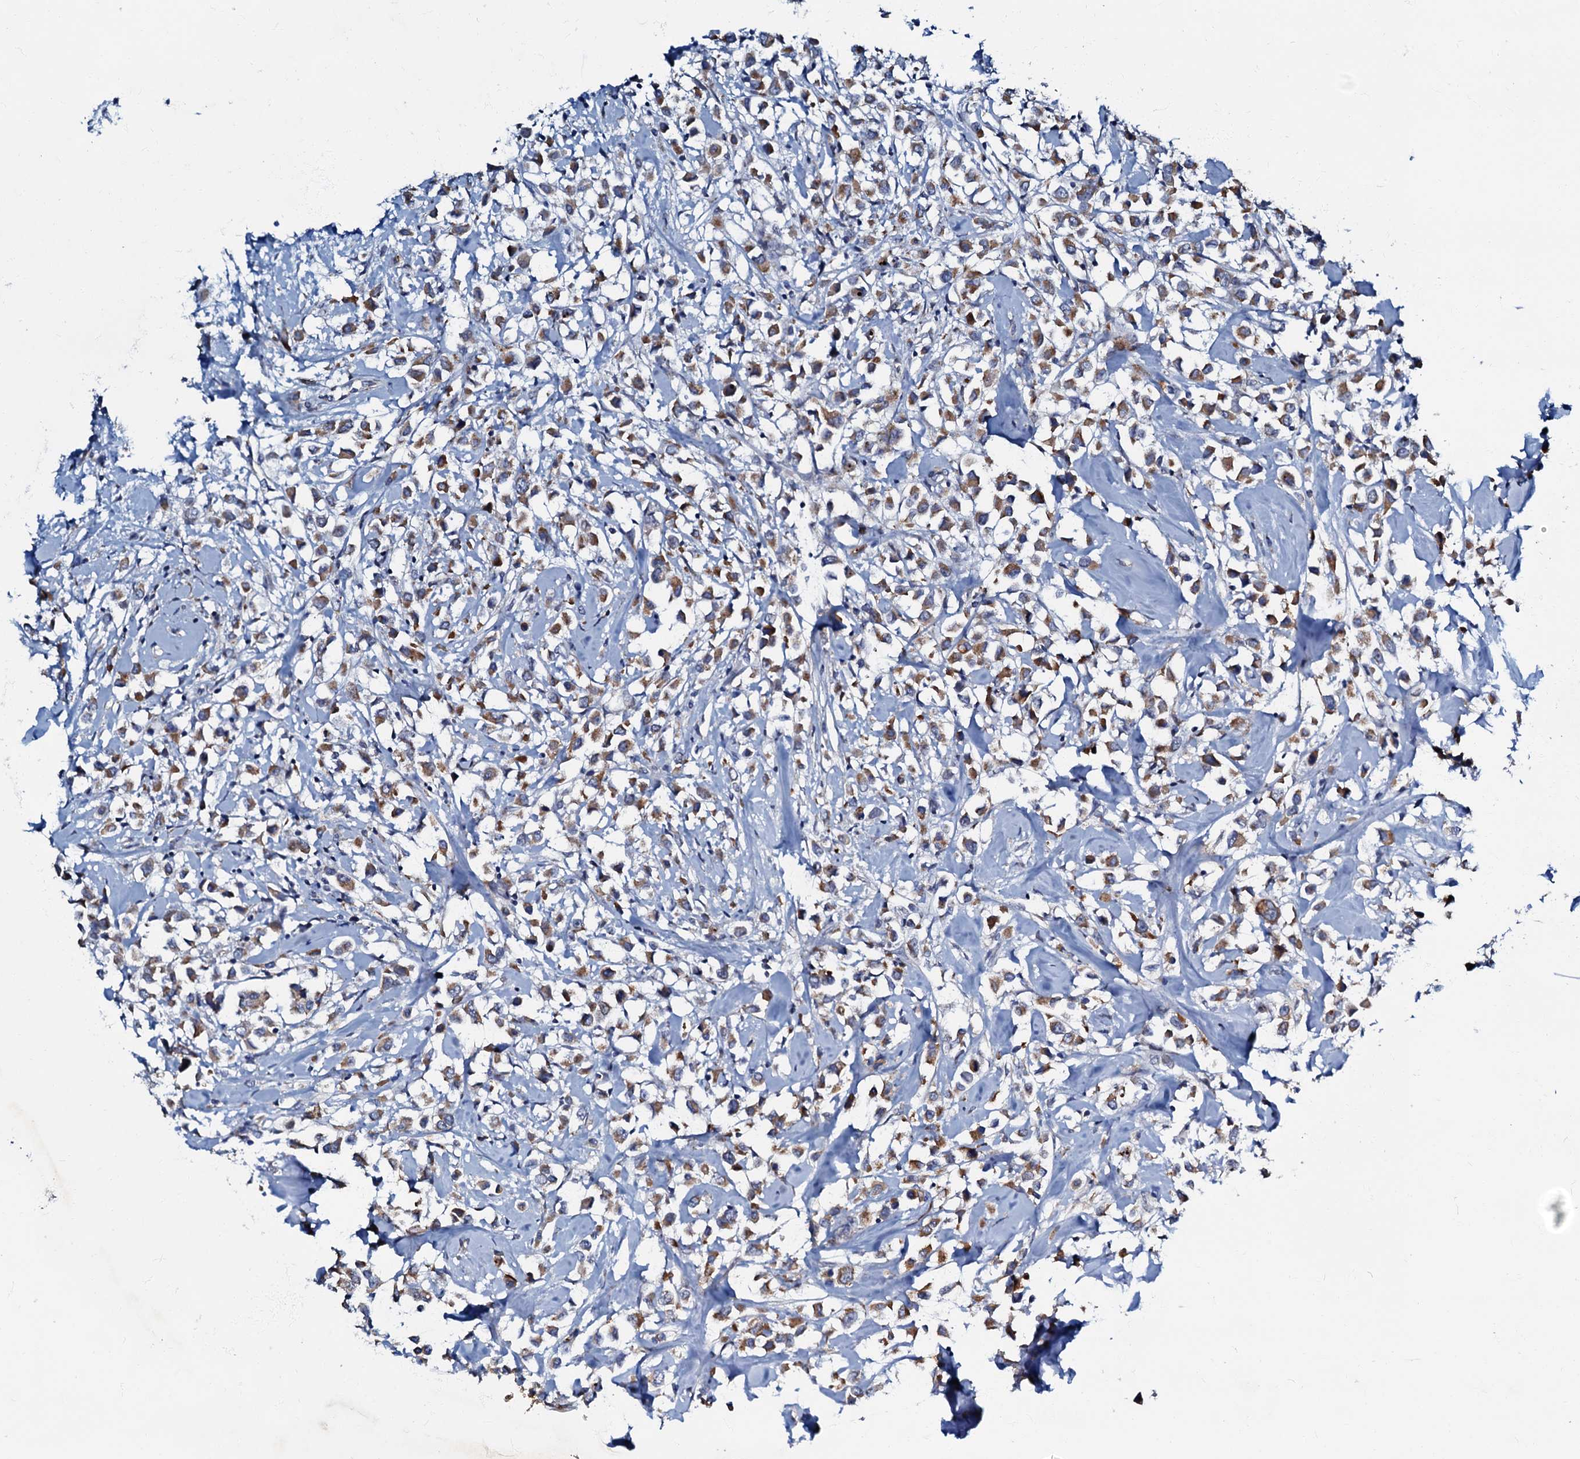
{"staining": {"intensity": "moderate", "quantity": ">75%", "location": "cytoplasmic/membranous"}, "tissue": "breast cancer", "cell_type": "Tumor cells", "image_type": "cancer", "snomed": [{"axis": "morphology", "description": "Duct carcinoma"}, {"axis": "topography", "description": "Breast"}], "caption": "High-magnification brightfield microscopy of invasive ductal carcinoma (breast) stained with DAB (3,3'-diaminobenzidine) (brown) and counterstained with hematoxylin (blue). tumor cells exhibit moderate cytoplasmic/membranous expression is seen in about>75% of cells.", "gene": "MRPL51", "patient": {"sex": "female", "age": 87}}